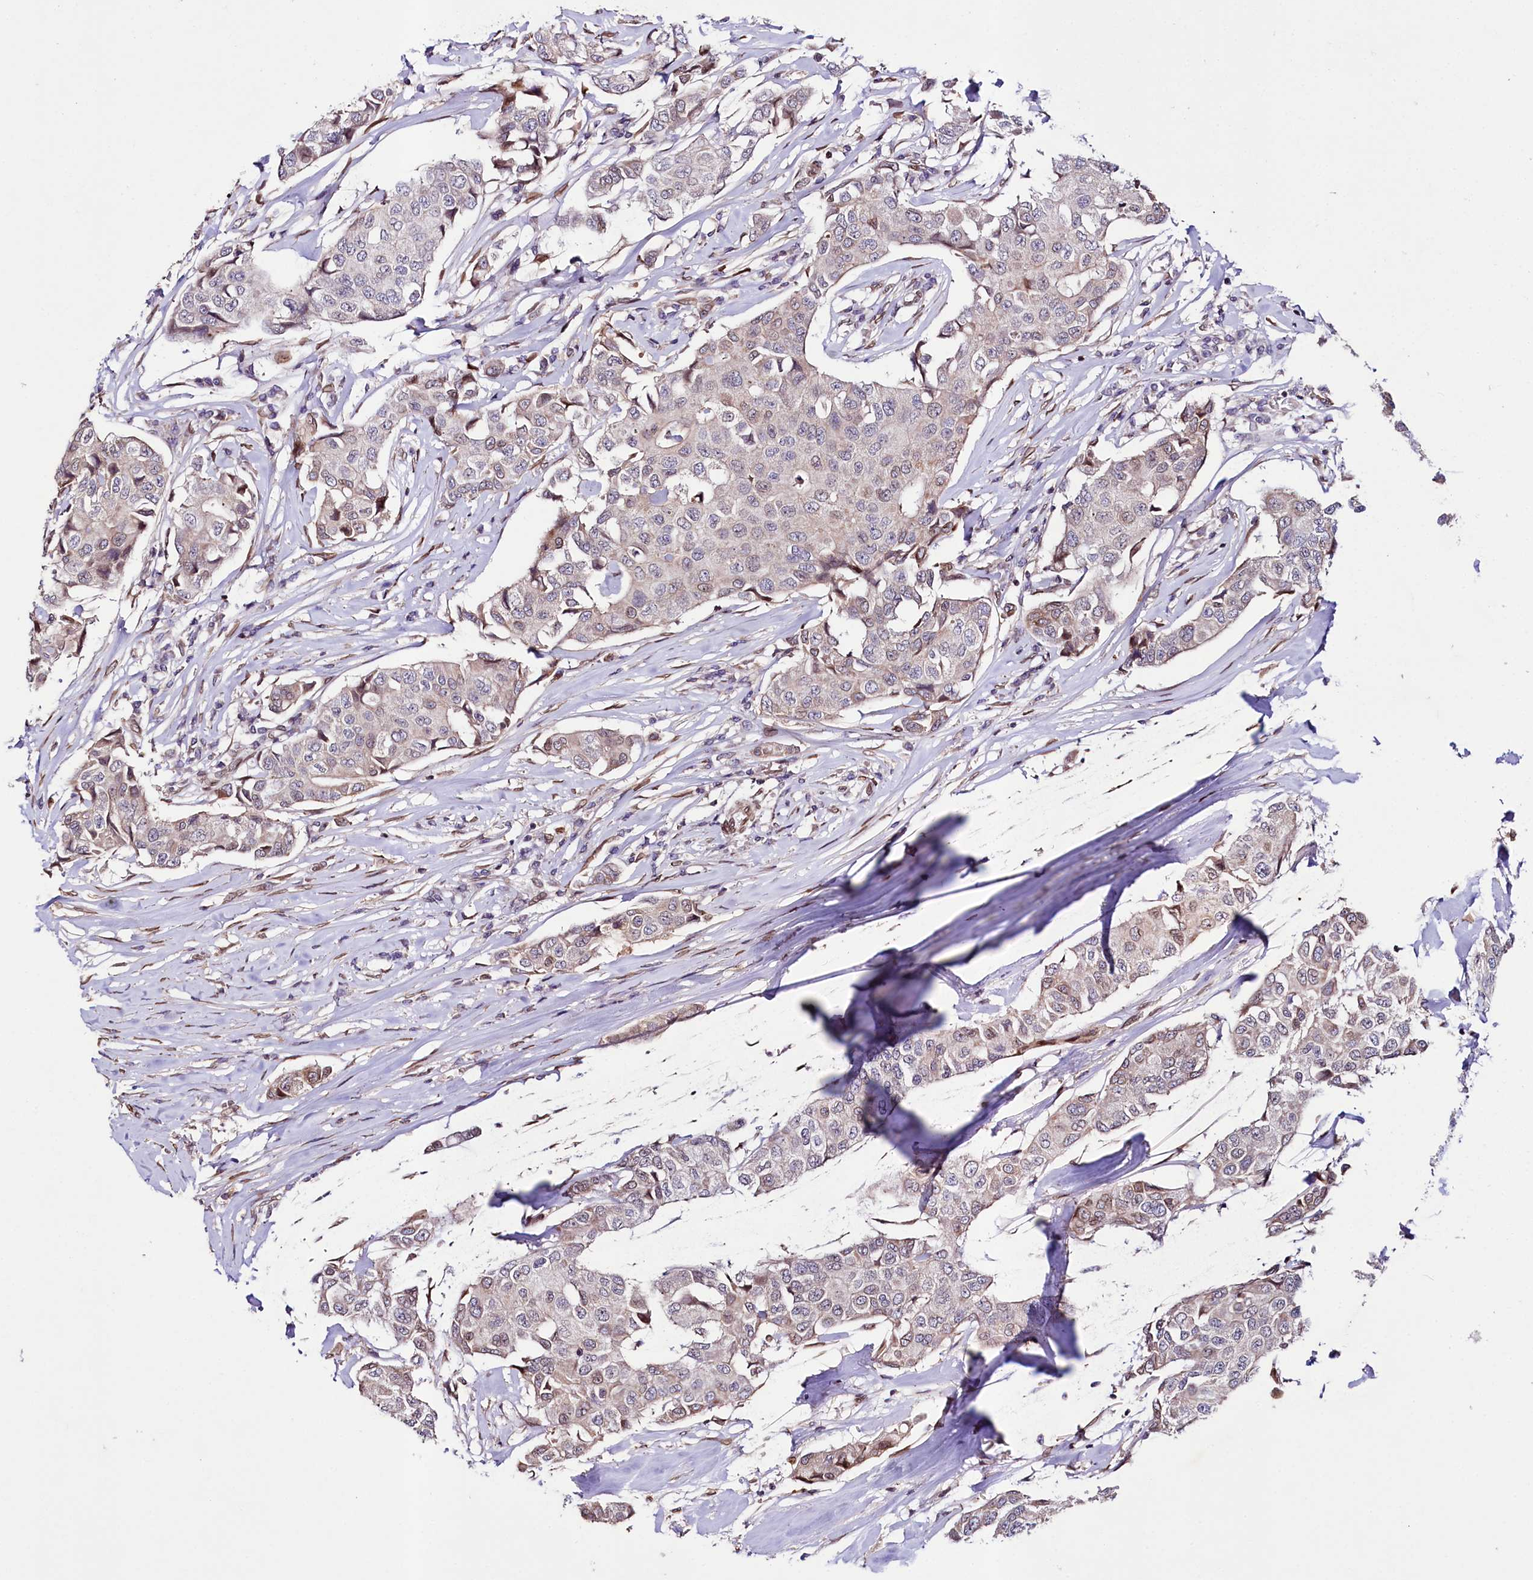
{"staining": {"intensity": "weak", "quantity": "<25%", "location": "nuclear"}, "tissue": "breast cancer", "cell_type": "Tumor cells", "image_type": "cancer", "snomed": [{"axis": "morphology", "description": "Duct carcinoma"}, {"axis": "topography", "description": "Breast"}], "caption": "Photomicrograph shows no protein expression in tumor cells of breast infiltrating ductal carcinoma tissue. (DAB (3,3'-diaminobenzidine) immunohistochemistry, high magnification).", "gene": "ZNF226", "patient": {"sex": "female", "age": 80}}